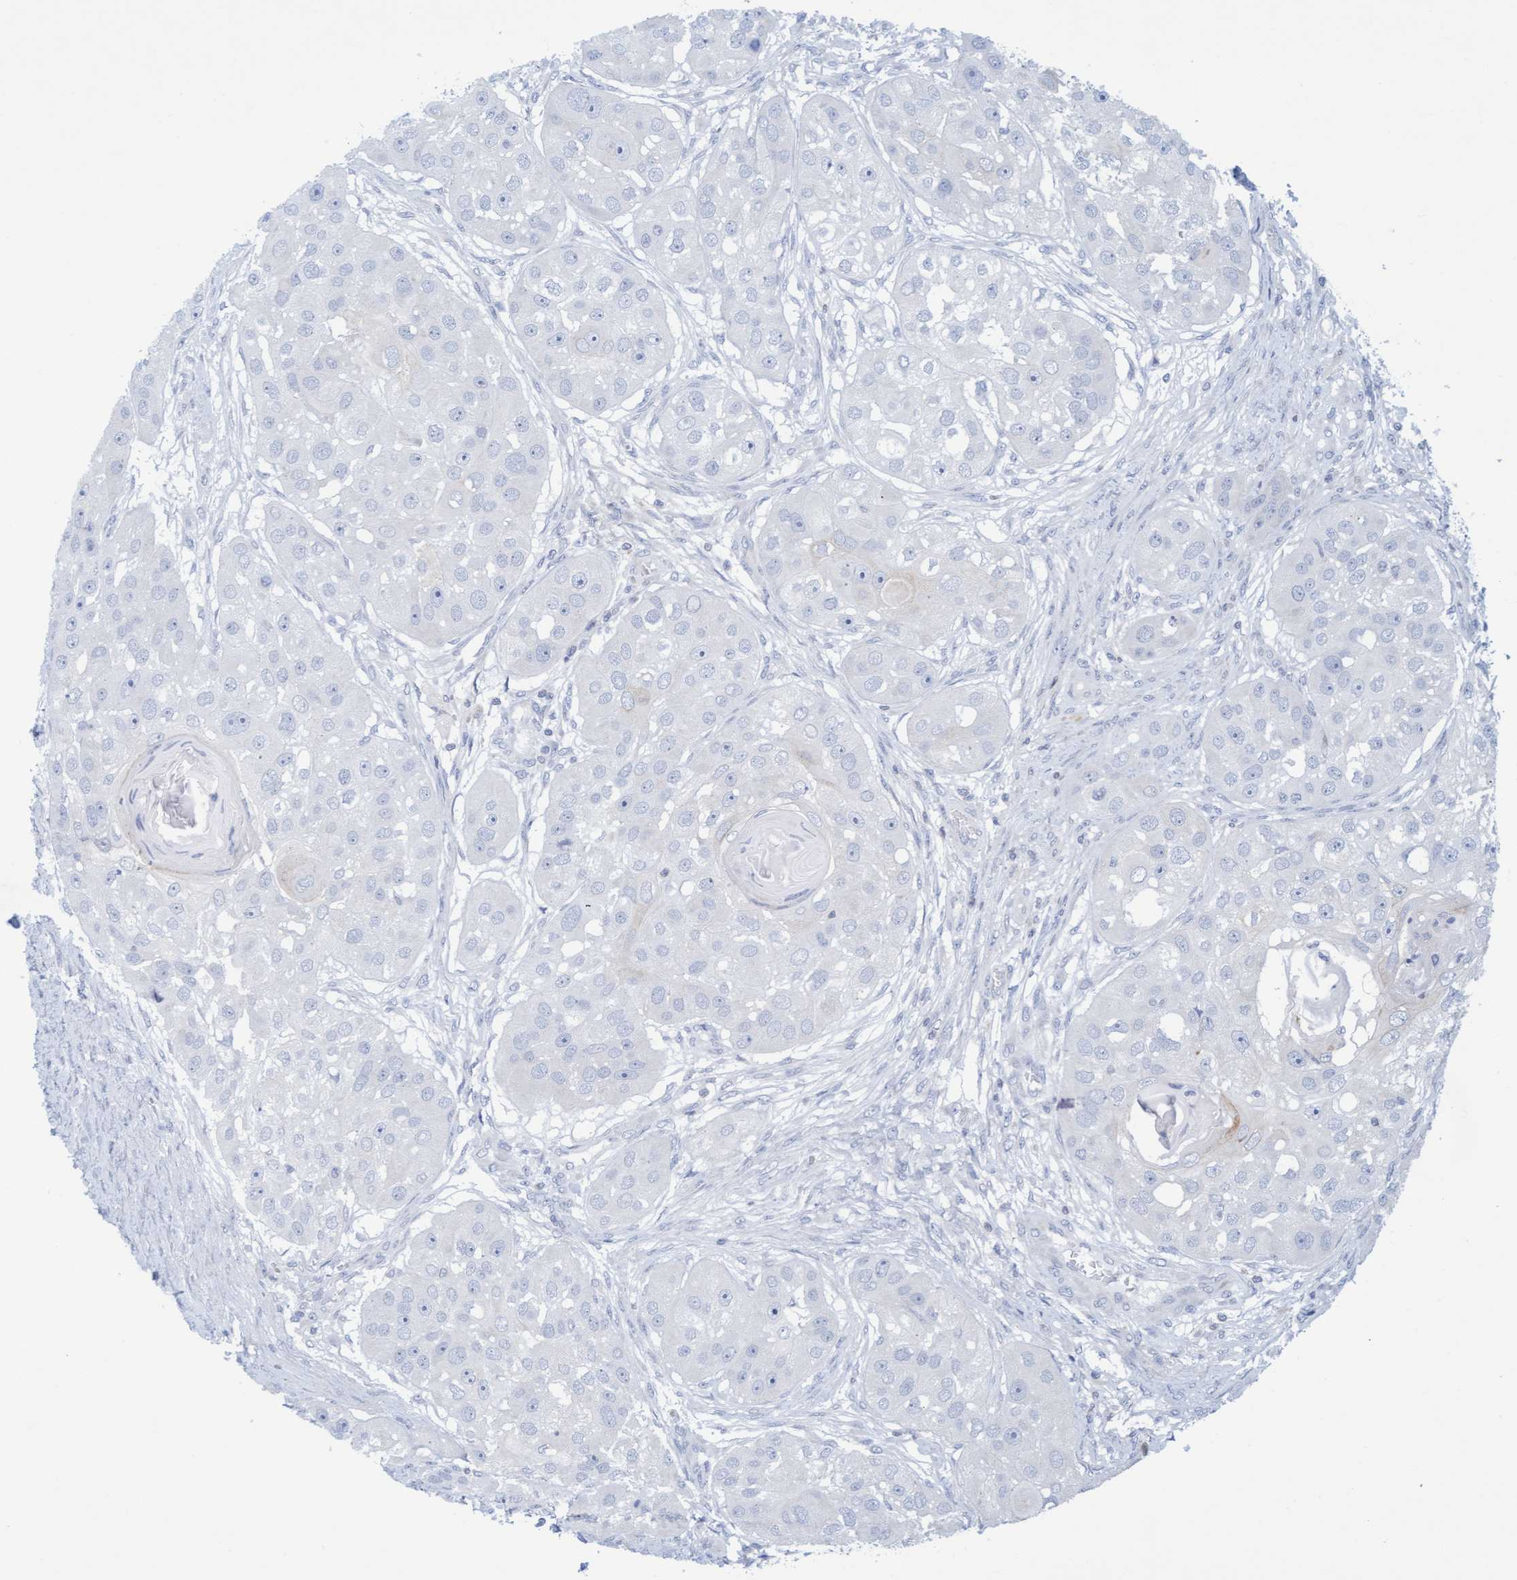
{"staining": {"intensity": "negative", "quantity": "none", "location": "none"}, "tissue": "head and neck cancer", "cell_type": "Tumor cells", "image_type": "cancer", "snomed": [{"axis": "morphology", "description": "Normal tissue, NOS"}, {"axis": "morphology", "description": "Squamous cell carcinoma, NOS"}, {"axis": "topography", "description": "Skeletal muscle"}, {"axis": "topography", "description": "Head-Neck"}], "caption": "IHC of head and neck cancer shows no expression in tumor cells.", "gene": "SLC28A3", "patient": {"sex": "male", "age": 51}}